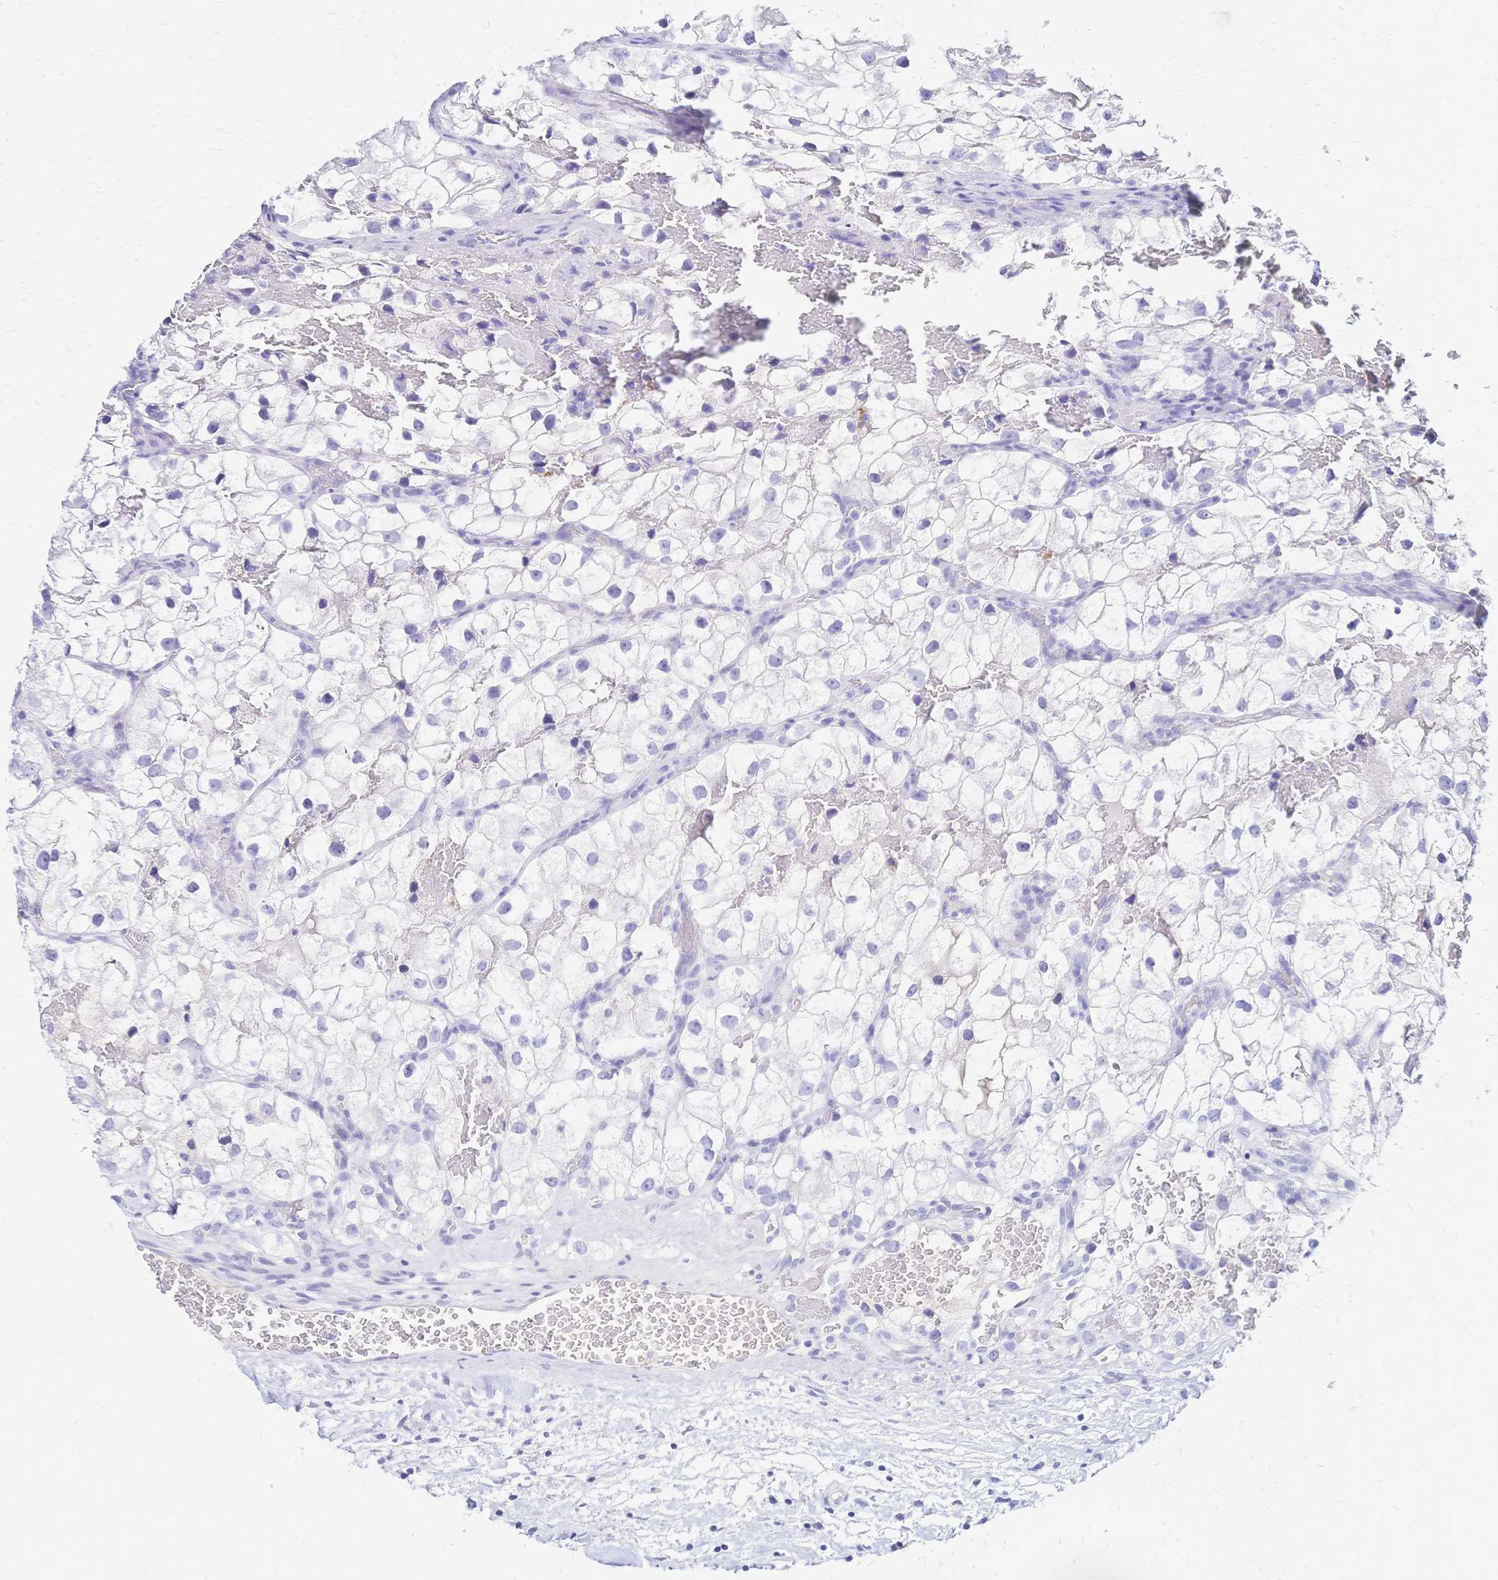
{"staining": {"intensity": "negative", "quantity": "none", "location": "none"}, "tissue": "renal cancer", "cell_type": "Tumor cells", "image_type": "cancer", "snomed": [{"axis": "morphology", "description": "Adenocarcinoma, NOS"}, {"axis": "topography", "description": "Kidney"}], "caption": "Tumor cells are negative for protein expression in human renal adenocarcinoma.", "gene": "FA2H", "patient": {"sex": "male", "age": 59}}